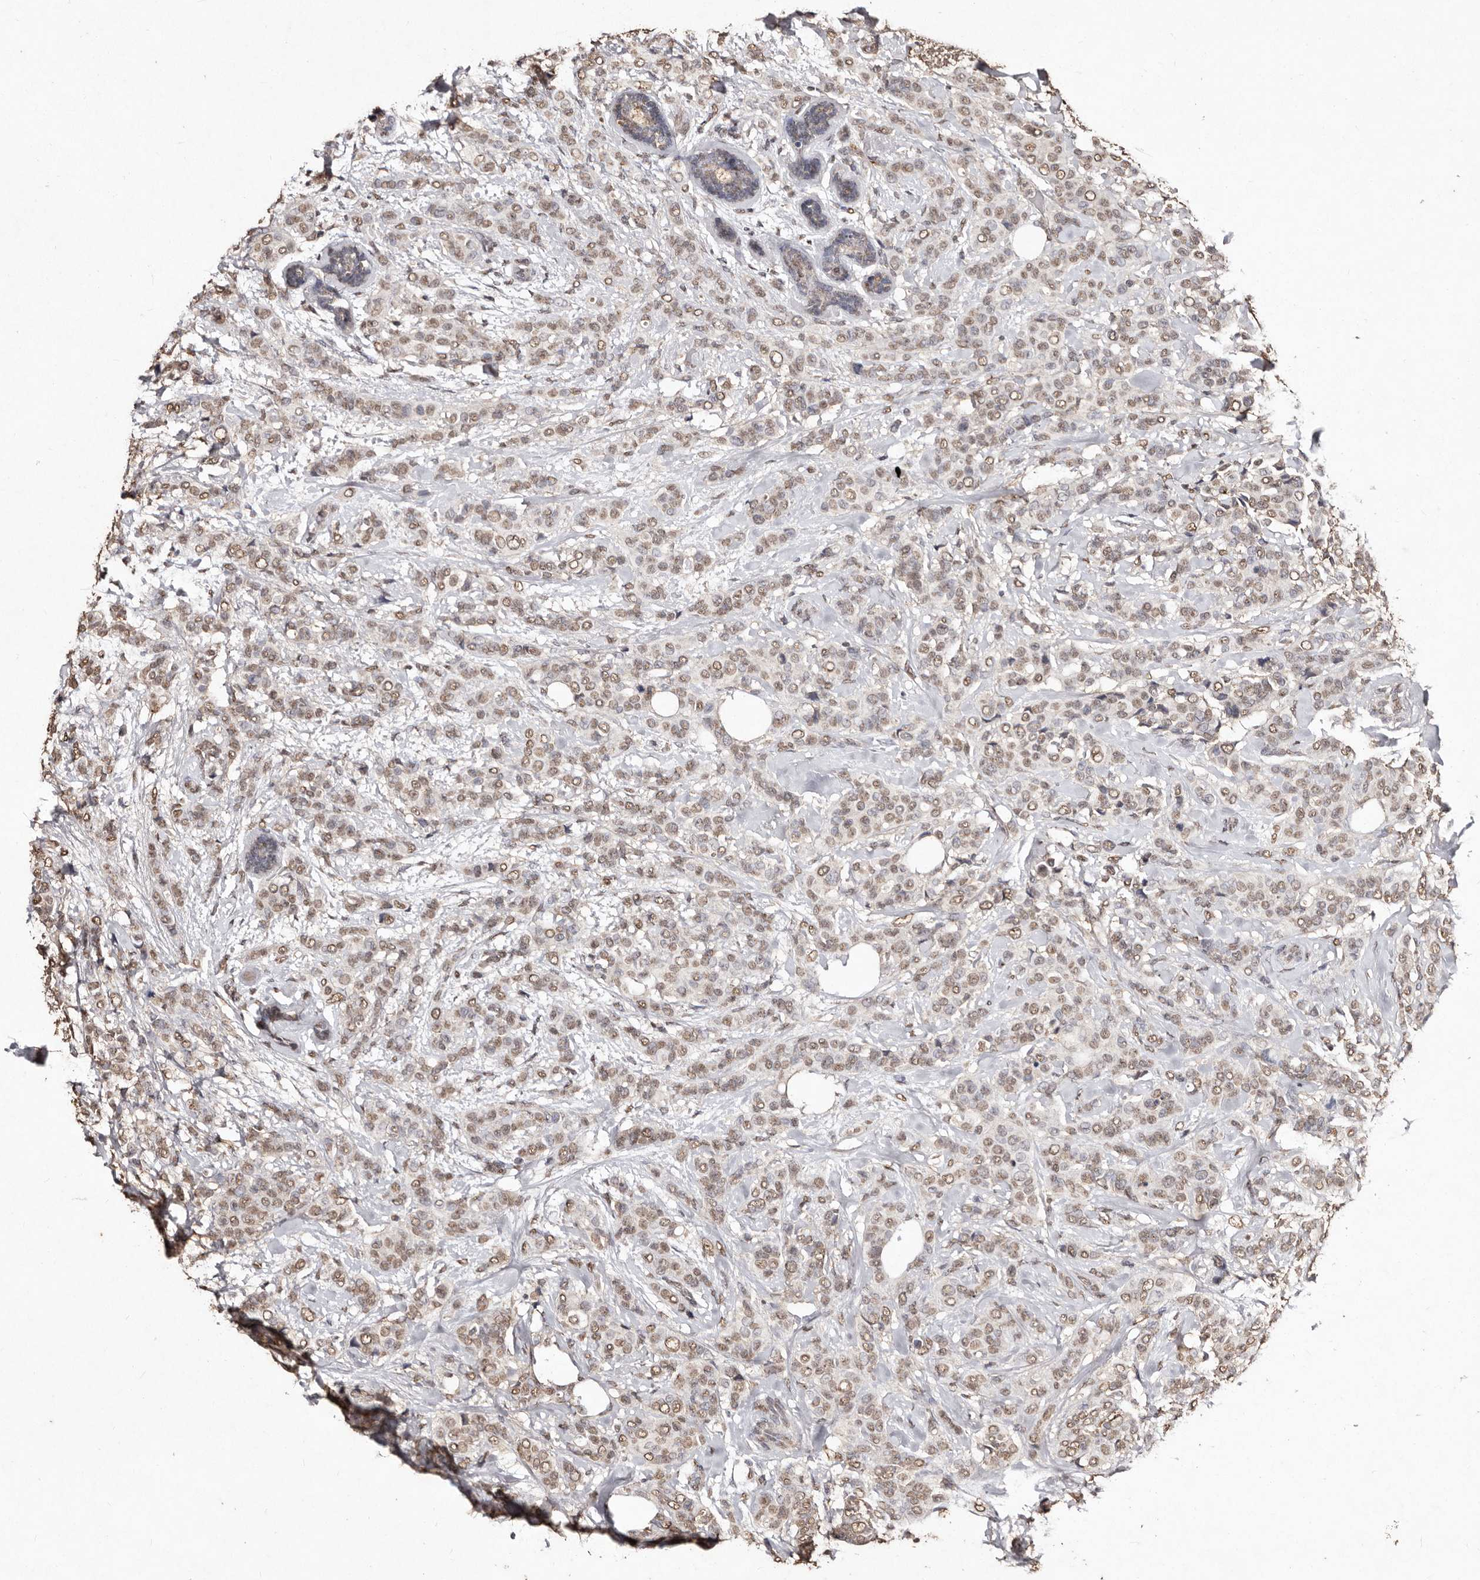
{"staining": {"intensity": "moderate", "quantity": ">75%", "location": "nuclear"}, "tissue": "breast cancer", "cell_type": "Tumor cells", "image_type": "cancer", "snomed": [{"axis": "morphology", "description": "Lobular carcinoma"}, {"axis": "topography", "description": "Breast"}], "caption": "Immunohistochemical staining of breast lobular carcinoma exhibits medium levels of moderate nuclear protein expression in about >75% of tumor cells. Nuclei are stained in blue.", "gene": "ERBB4", "patient": {"sex": "female", "age": 51}}